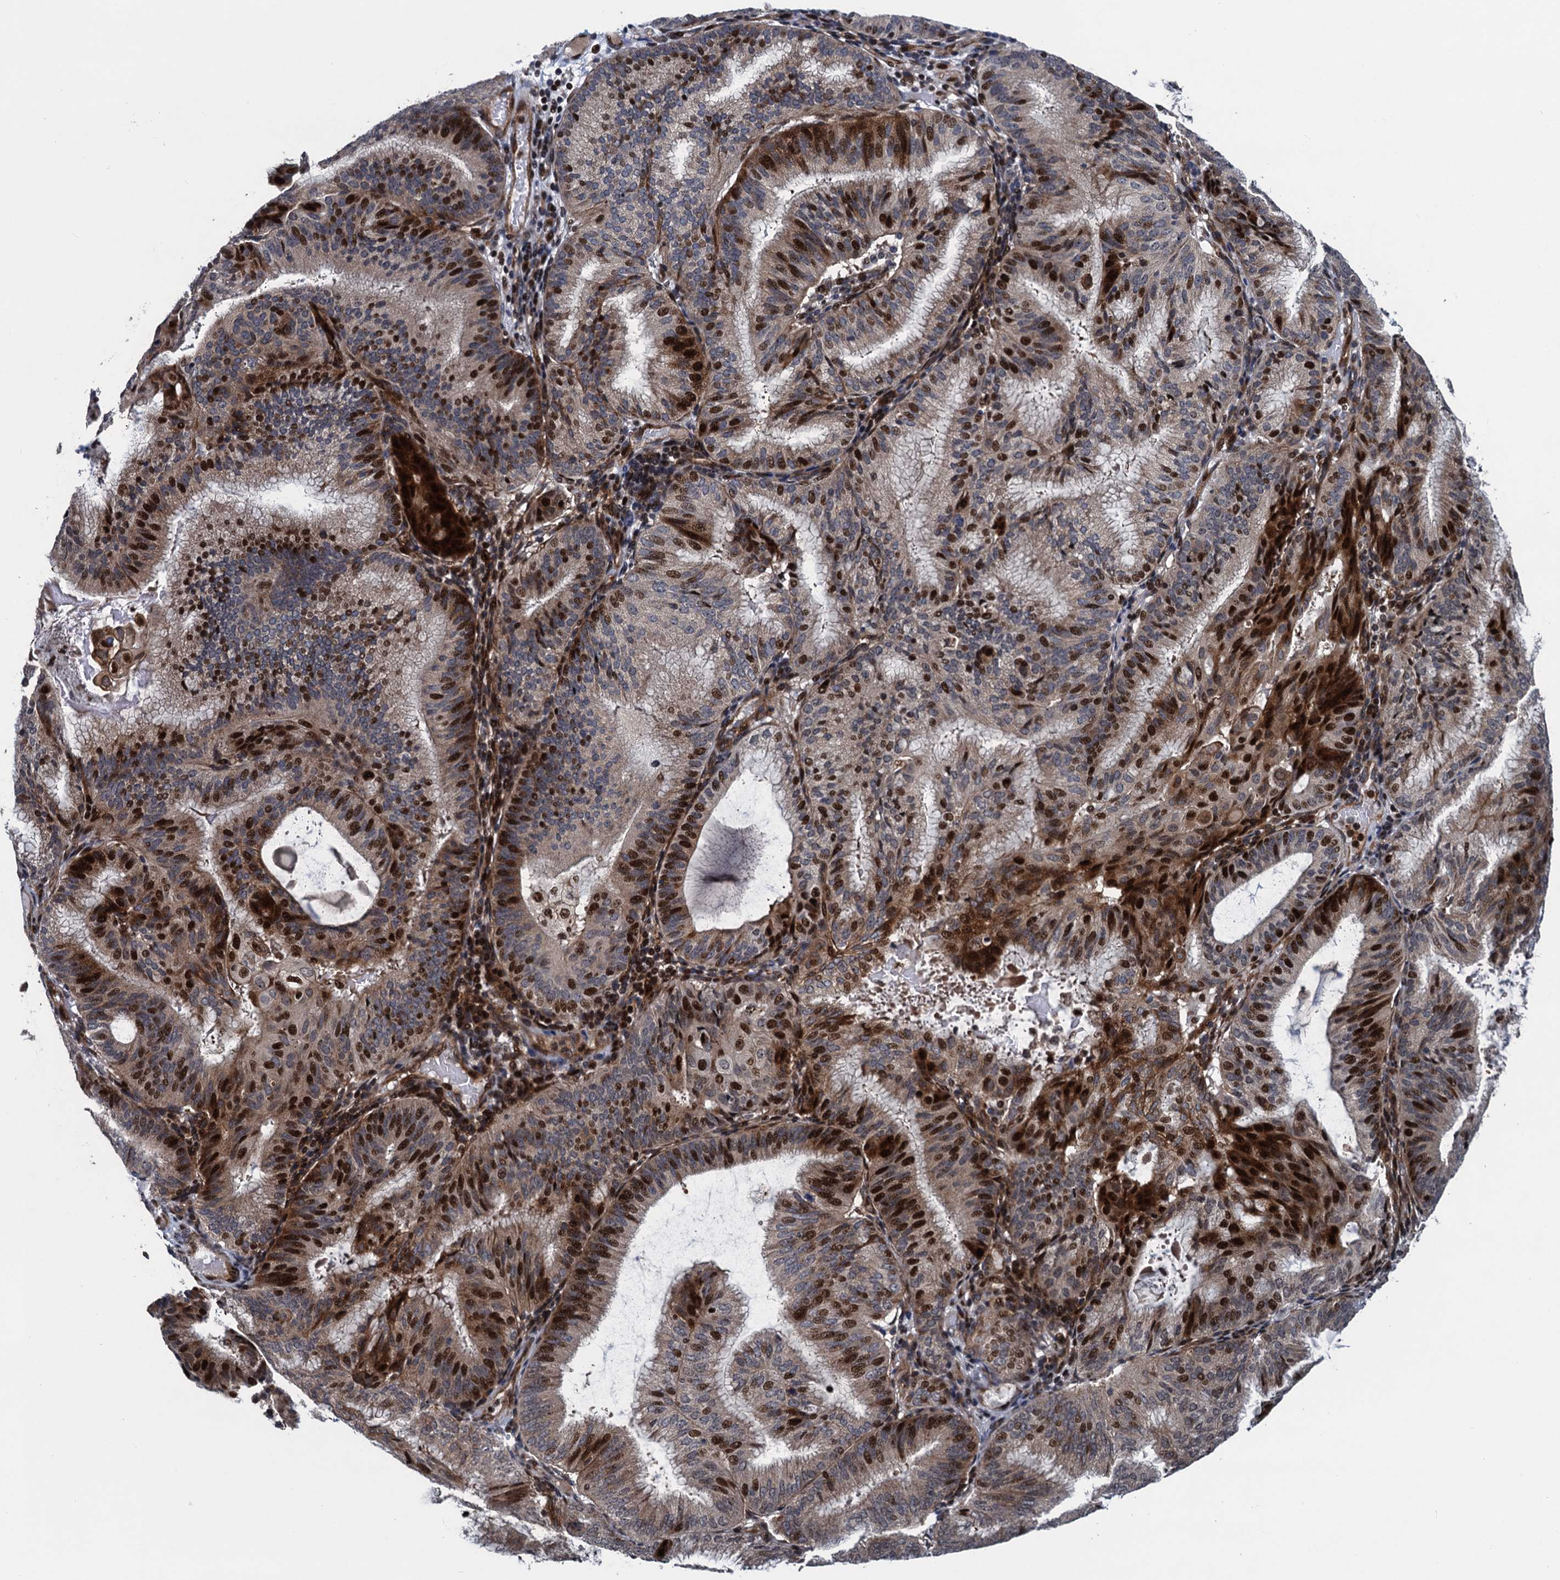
{"staining": {"intensity": "strong", "quantity": "25%-75%", "location": "nuclear"}, "tissue": "endometrial cancer", "cell_type": "Tumor cells", "image_type": "cancer", "snomed": [{"axis": "morphology", "description": "Adenocarcinoma, NOS"}, {"axis": "topography", "description": "Endometrium"}], "caption": "Immunohistochemistry (IHC) micrograph of neoplastic tissue: human endometrial cancer (adenocarcinoma) stained using immunohistochemistry displays high levels of strong protein expression localized specifically in the nuclear of tumor cells, appearing as a nuclear brown color.", "gene": "ATOSA", "patient": {"sex": "female", "age": 49}}